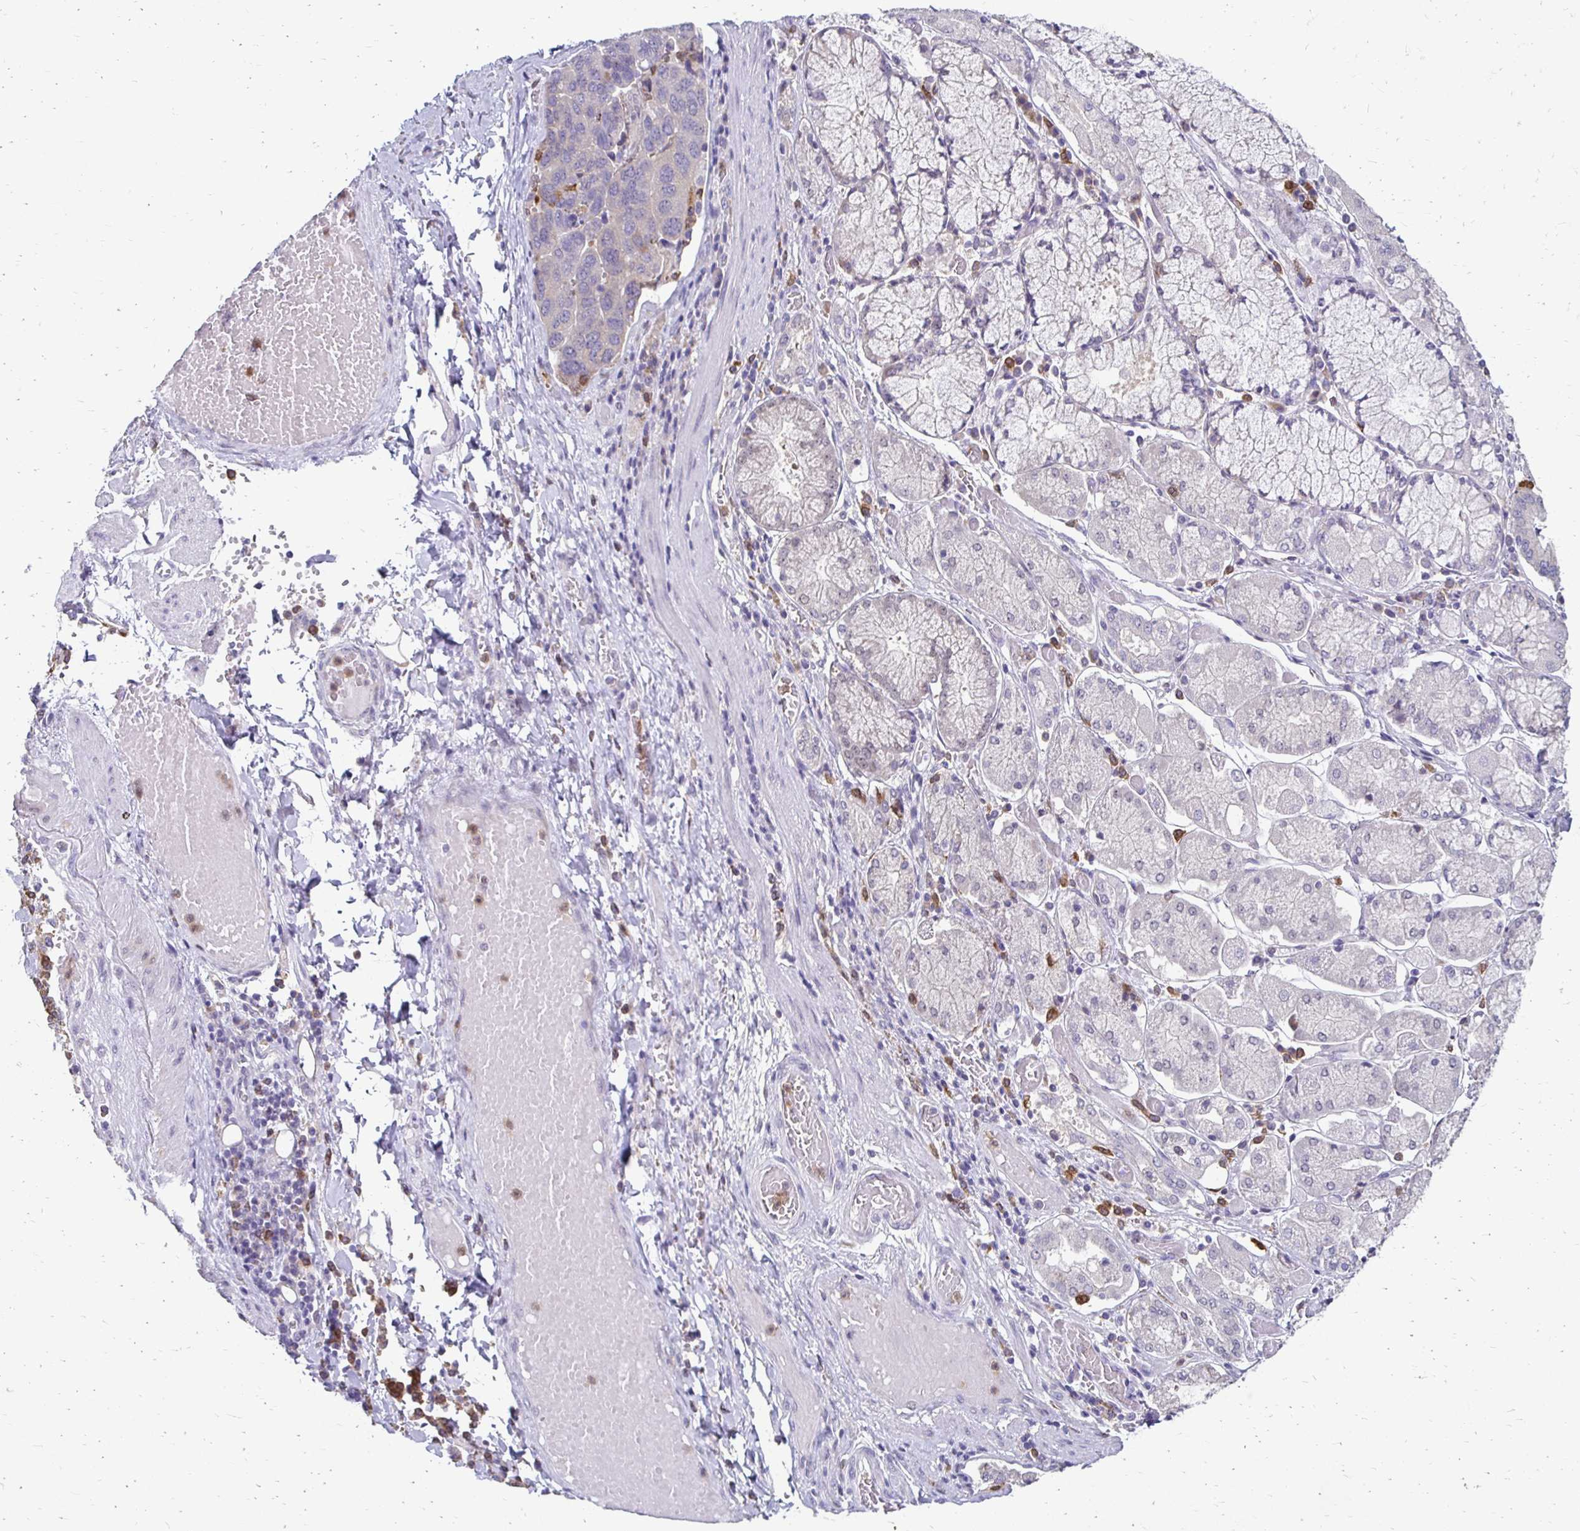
{"staining": {"intensity": "negative", "quantity": "none", "location": "none"}, "tissue": "stomach cancer", "cell_type": "Tumor cells", "image_type": "cancer", "snomed": [{"axis": "morphology", "description": "Adenocarcinoma, NOS"}, {"axis": "topography", "description": "Stomach, upper"}, {"axis": "topography", "description": "Stomach"}], "caption": "Immunohistochemistry (IHC) of adenocarcinoma (stomach) demonstrates no staining in tumor cells. (DAB immunohistochemistry visualized using brightfield microscopy, high magnification).", "gene": "PADI2", "patient": {"sex": "male", "age": 62}}